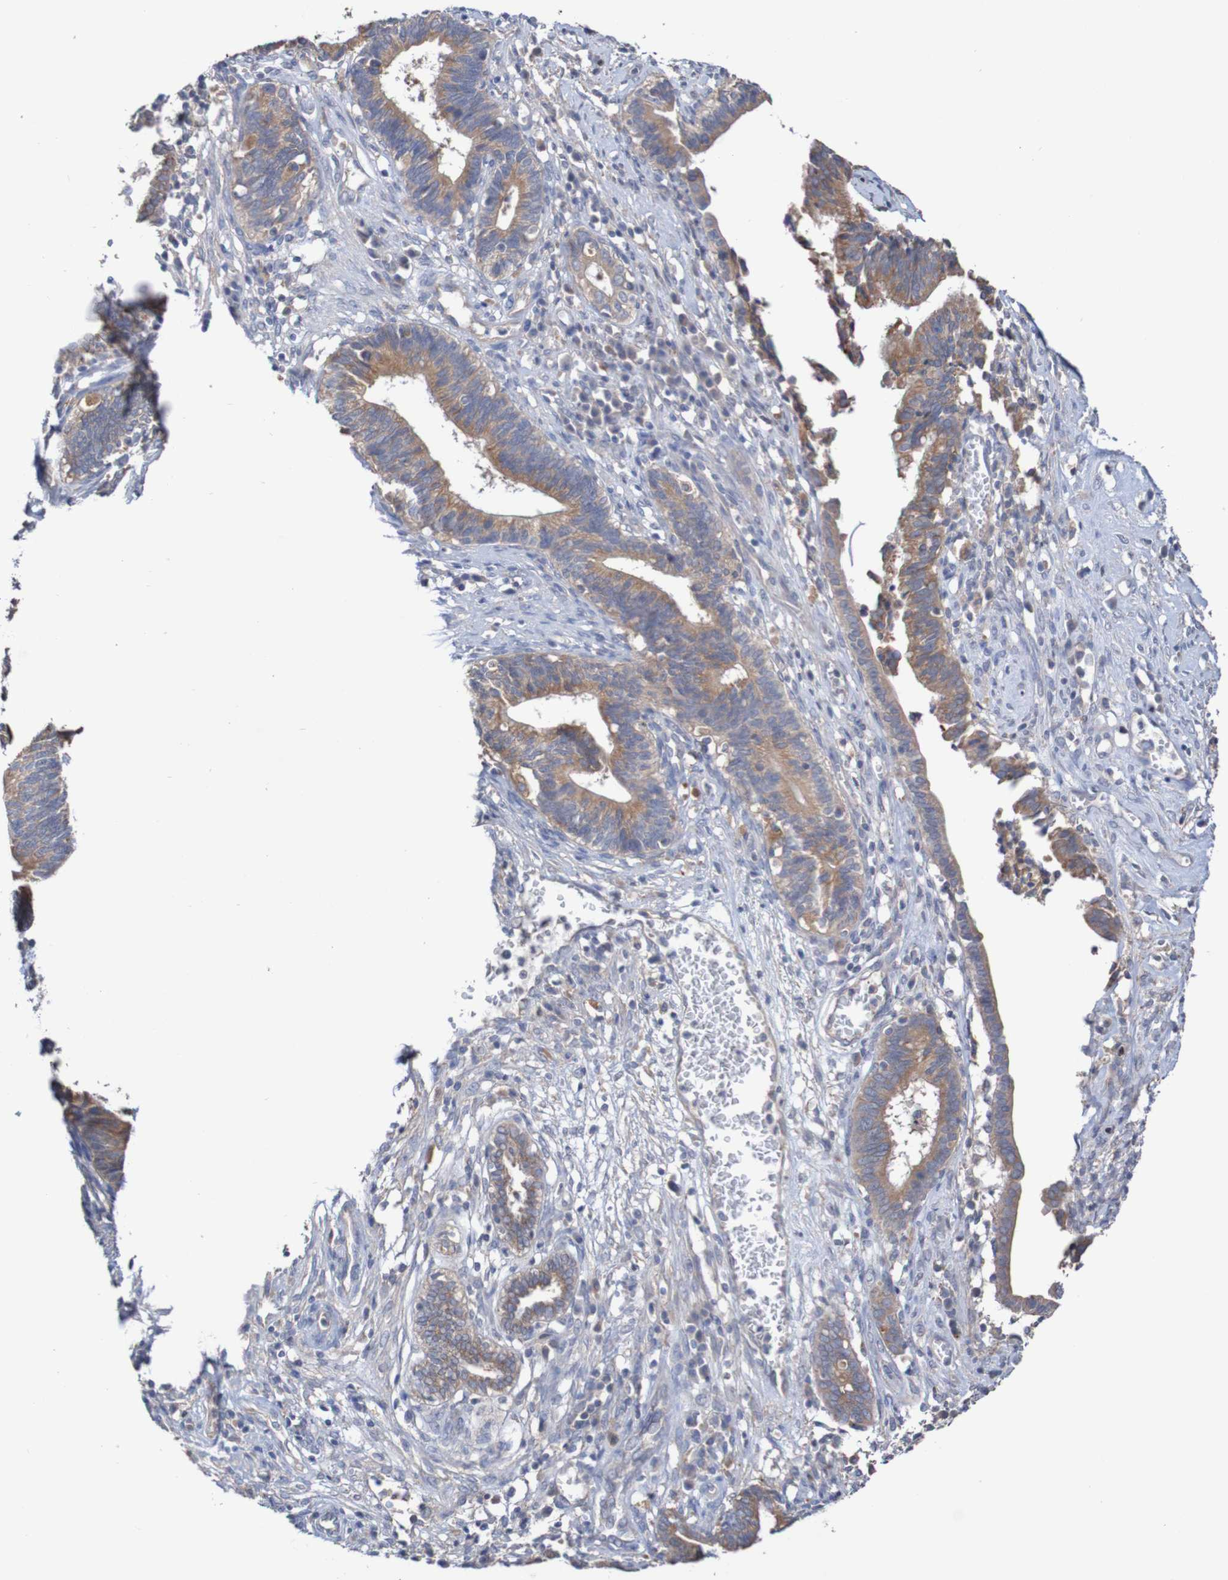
{"staining": {"intensity": "moderate", "quantity": ">75%", "location": "cytoplasmic/membranous"}, "tissue": "cervical cancer", "cell_type": "Tumor cells", "image_type": "cancer", "snomed": [{"axis": "morphology", "description": "Adenocarcinoma, NOS"}, {"axis": "topography", "description": "Cervix"}], "caption": "There is medium levels of moderate cytoplasmic/membranous positivity in tumor cells of cervical cancer, as demonstrated by immunohistochemical staining (brown color).", "gene": "PHYH", "patient": {"sex": "female", "age": 44}}